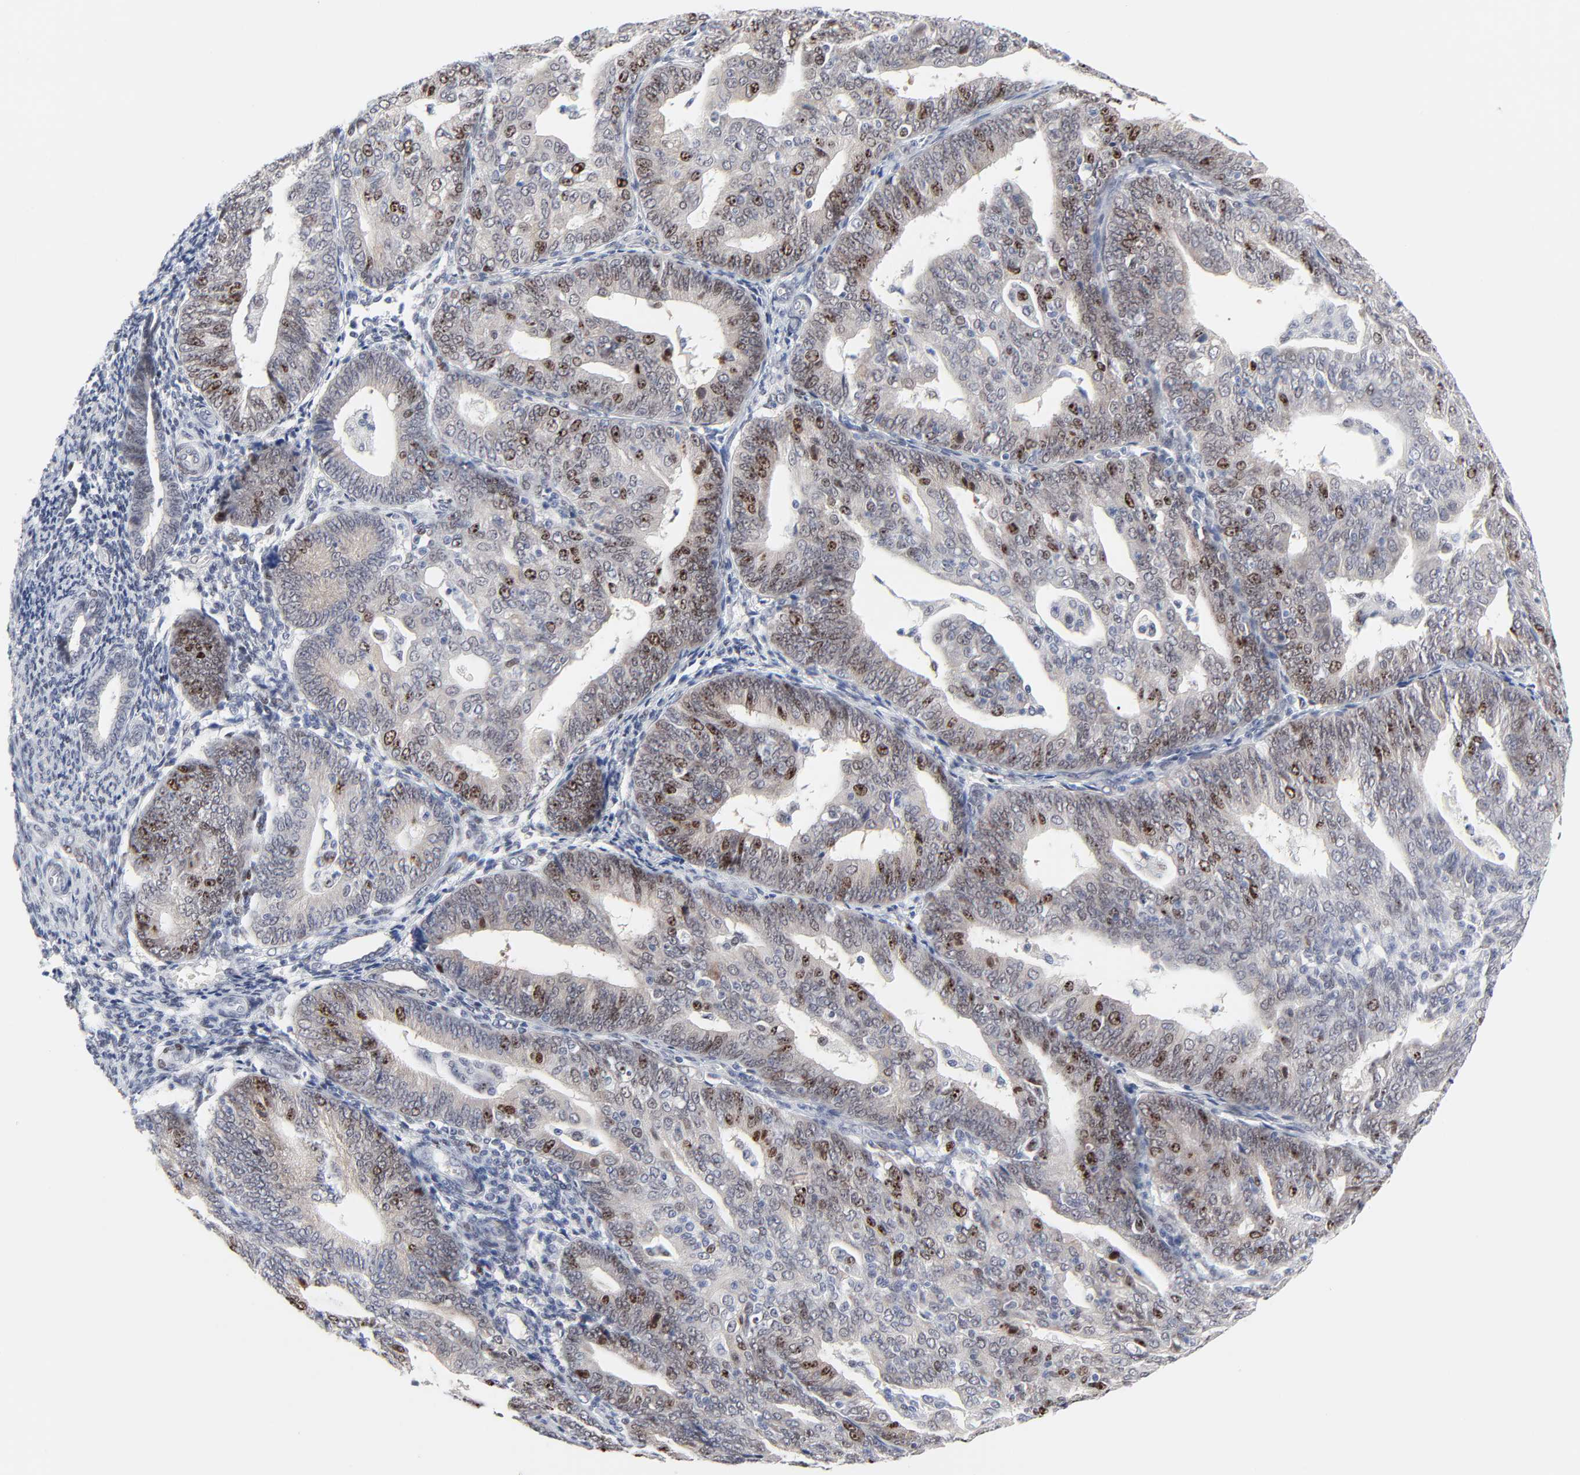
{"staining": {"intensity": "moderate", "quantity": "<25%", "location": "nuclear"}, "tissue": "endometrial cancer", "cell_type": "Tumor cells", "image_type": "cancer", "snomed": [{"axis": "morphology", "description": "Adenocarcinoma, NOS"}, {"axis": "topography", "description": "Endometrium"}], "caption": "Approximately <25% of tumor cells in human endometrial cancer (adenocarcinoma) reveal moderate nuclear protein expression as visualized by brown immunohistochemical staining.", "gene": "ZNF589", "patient": {"sex": "female", "age": 56}}